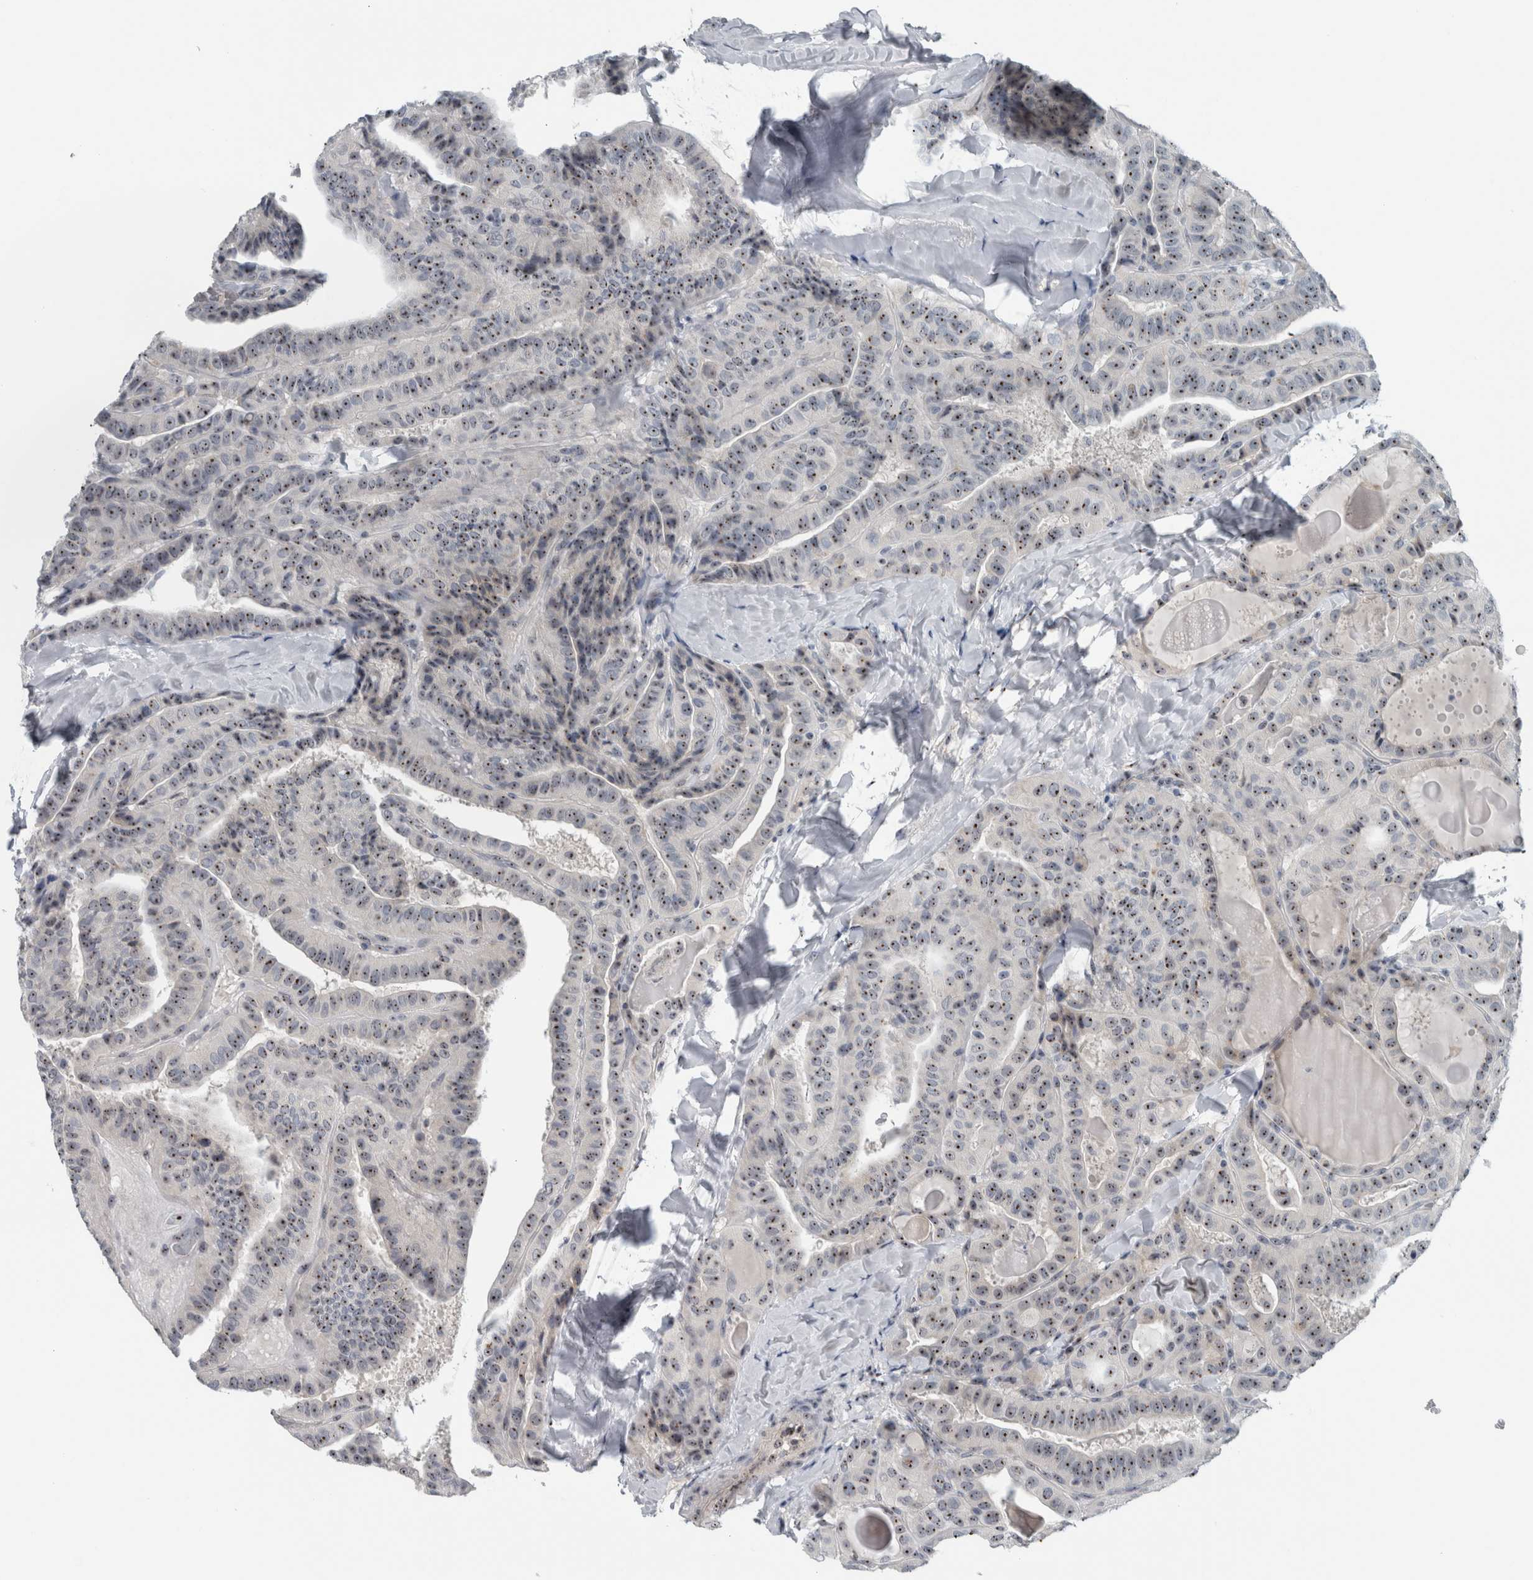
{"staining": {"intensity": "moderate", "quantity": ">75%", "location": "nuclear"}, "tissue": "thyroid cancer", "cell_type": "Tumor cells", "image_type": "cancer", "snomed": [{"axis": "morphology", "description": "Papillary adenocarcinoma, NOS"}, {"axis": "topography", "description": "Thyroid gland"}], "caption": "Tumor cells show moderate nuclear positivity in about >75% of cells in thyroid cancer.", "gene": "UTP6", "patient": {"sex": "male", "age": 77}}